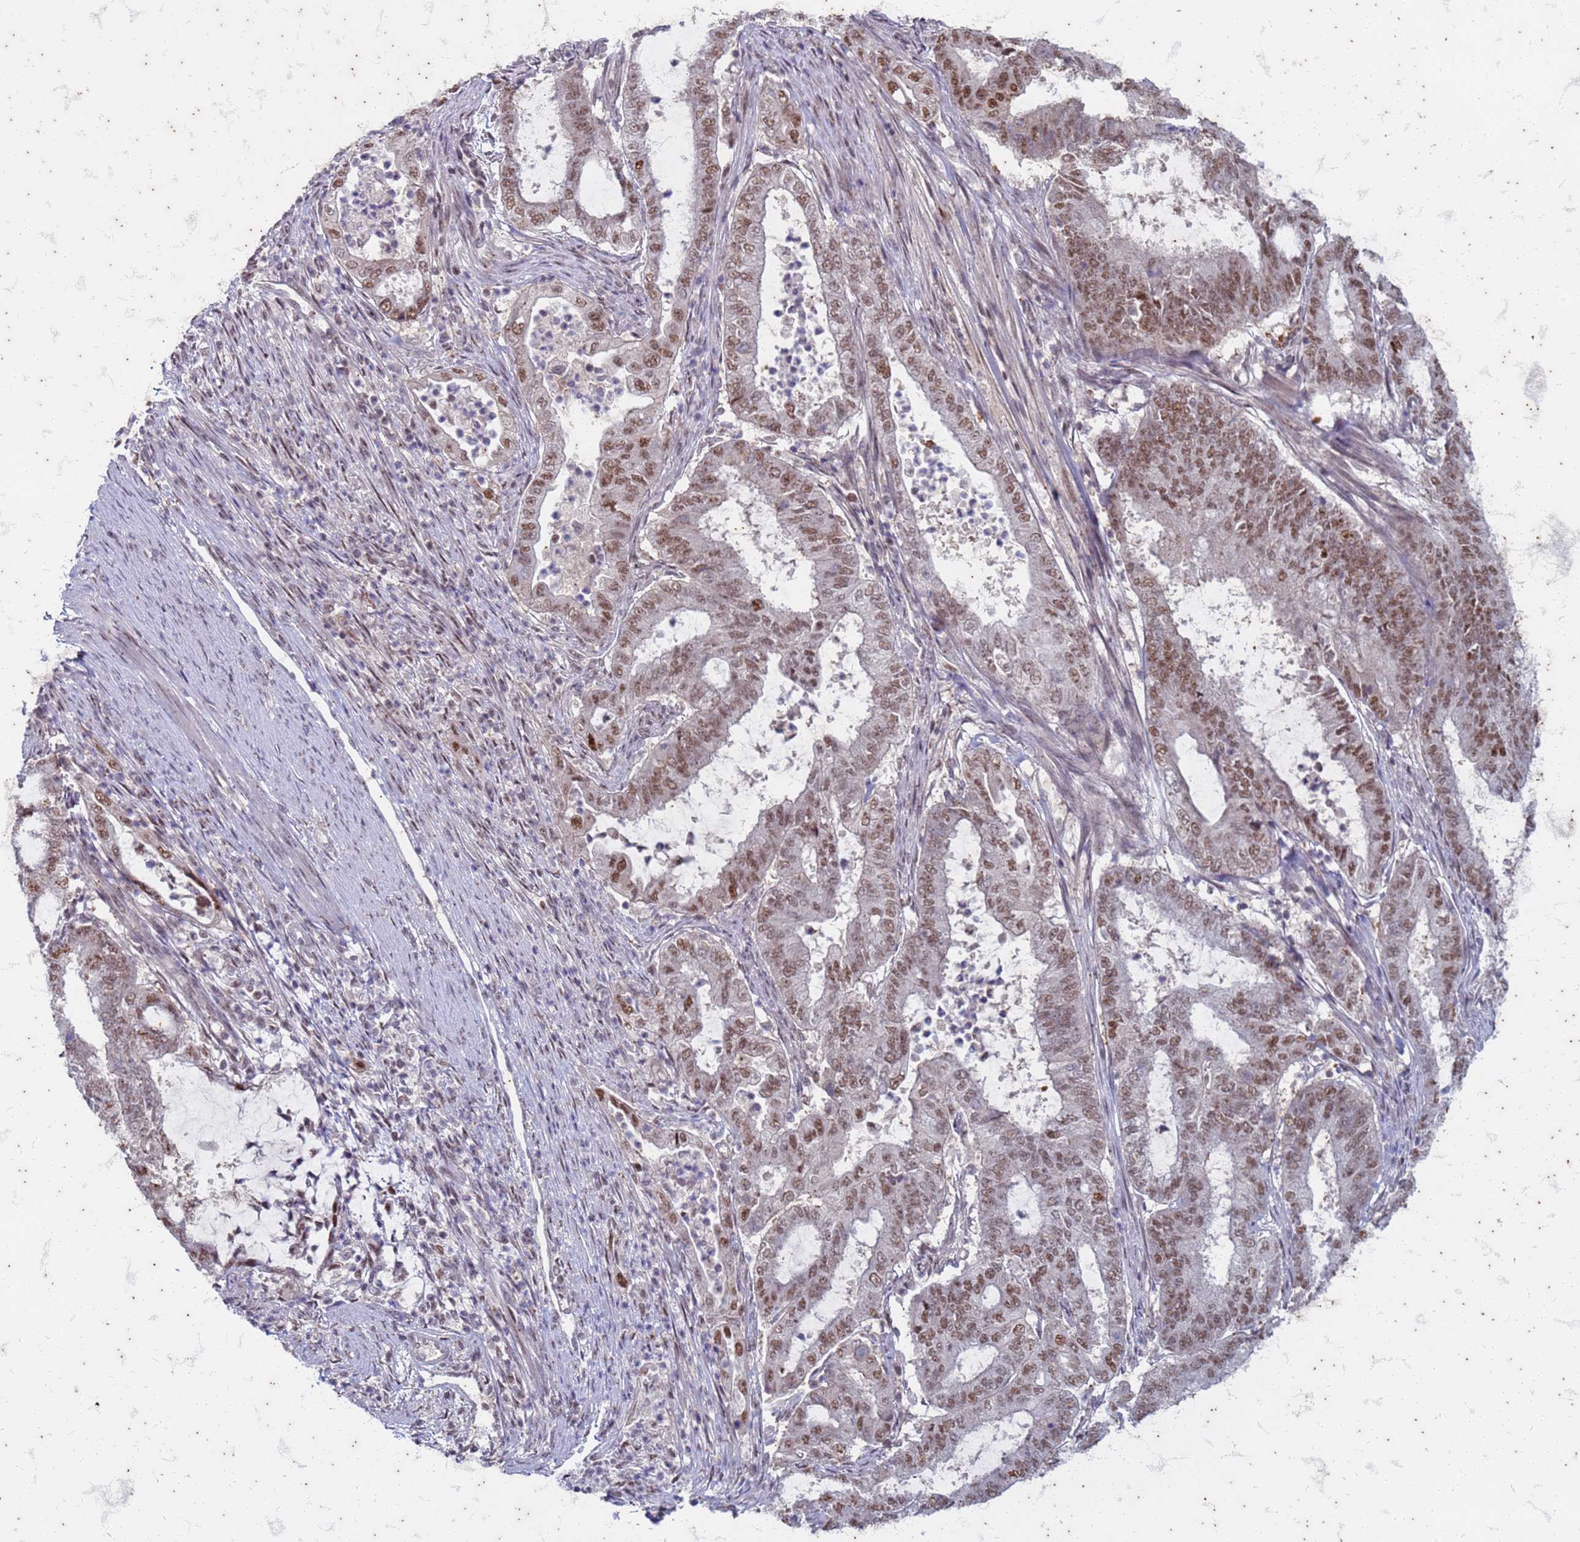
{"staining": {"intensity": "moderate", "quantity": ">75%", "location": "nuclear"}, "tissue": "endometrial cancer", "cell_type": "Tumor cells", "image_type": "cancer", "snomed": [{"axis": "morphology", "description": "Adenocarcinoma, NOS"}, {"axis": "topography", "description": "Endometrium"}], "caption": "Protein expression analysis of human endometrial cancer reveals moderate nuclear positivity in about >75% of tumor cells.", "gene": "TRMT6", "patient": {"sex": "female", "age": 51}}